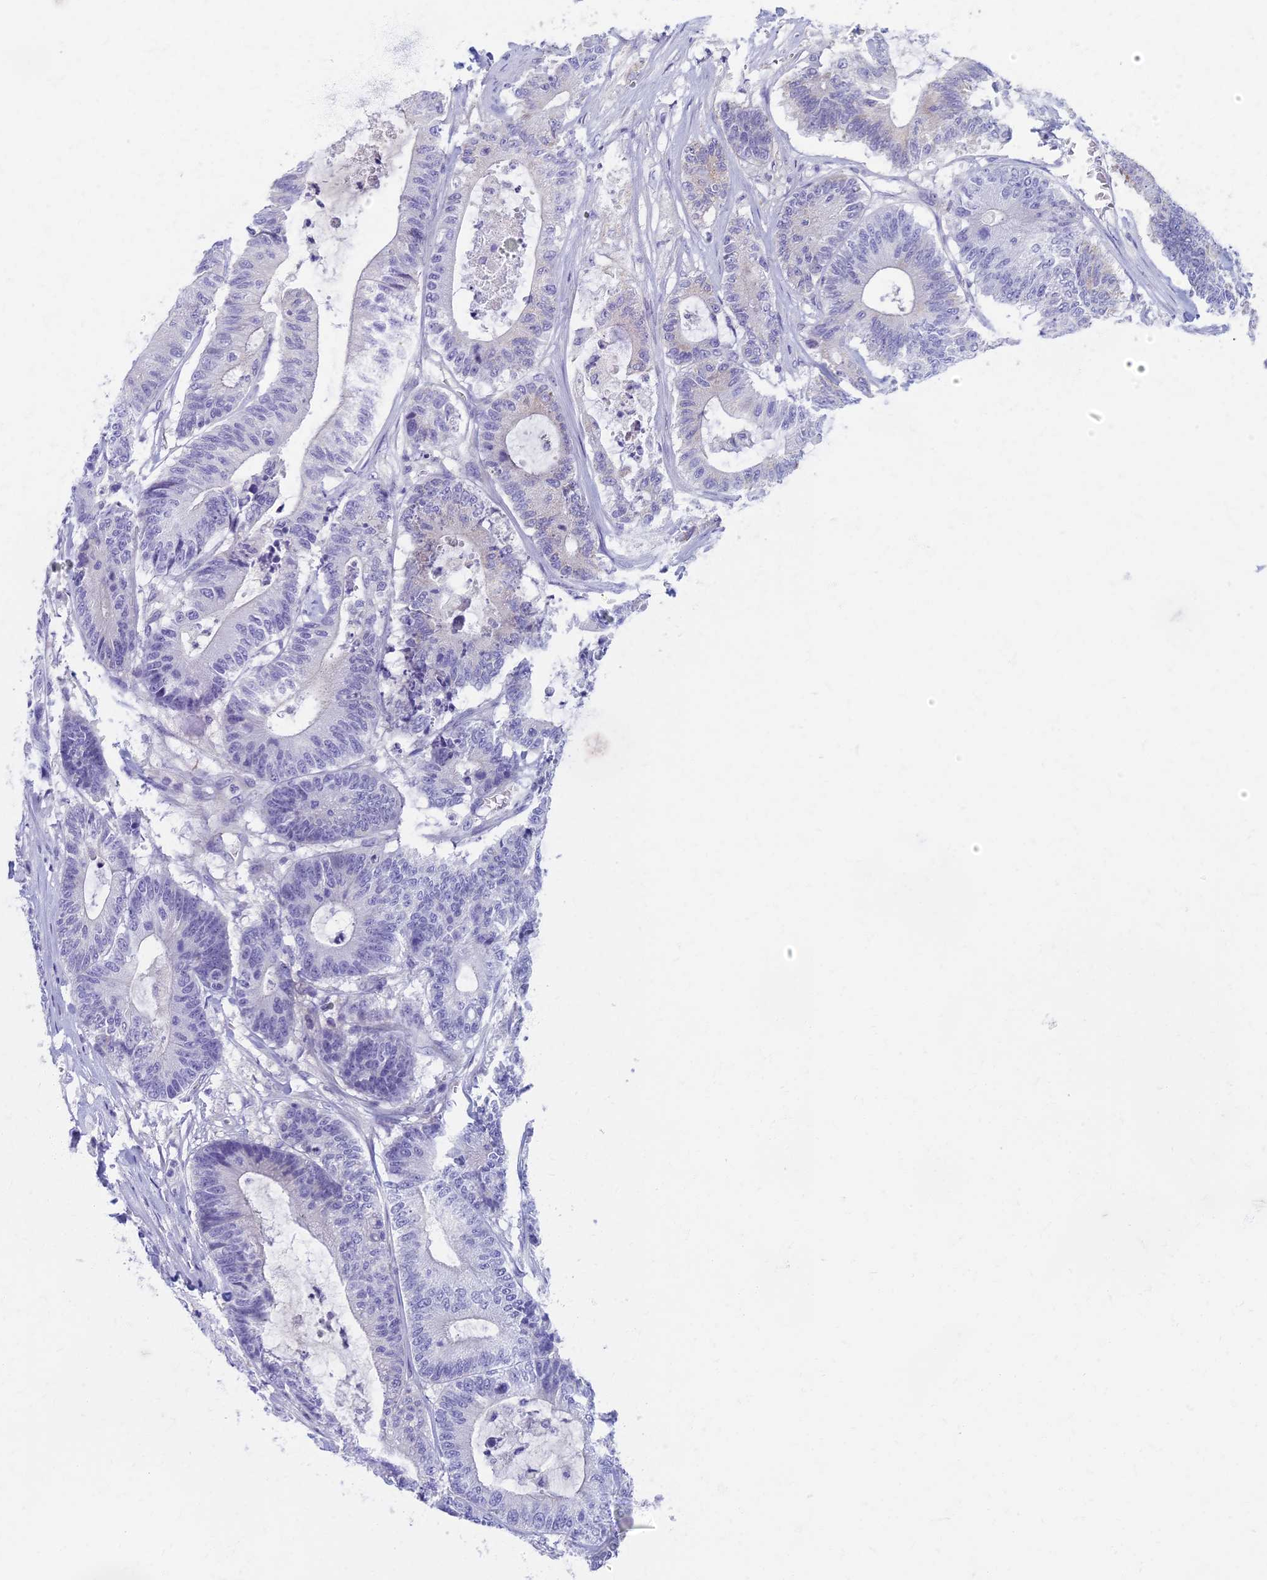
{"staining": {"intensity": "negative", "quantity": "none", "location": "none"}, "tissue": "colorectal cancer", "cell_type": "Tumor cells", "image_type": "cancer", "snomed": [{"axis": "morphology", "description": "Adenocarcinoma, NOS"}, {"axis": "topography", "description": "Colon"}], "caption": "Colorectal cancer was stained to show a protein in brown. There is no significant positivity in tumor cells.", "gene": "AP4E1", "patient": {"sex": "female", "age": 84}}